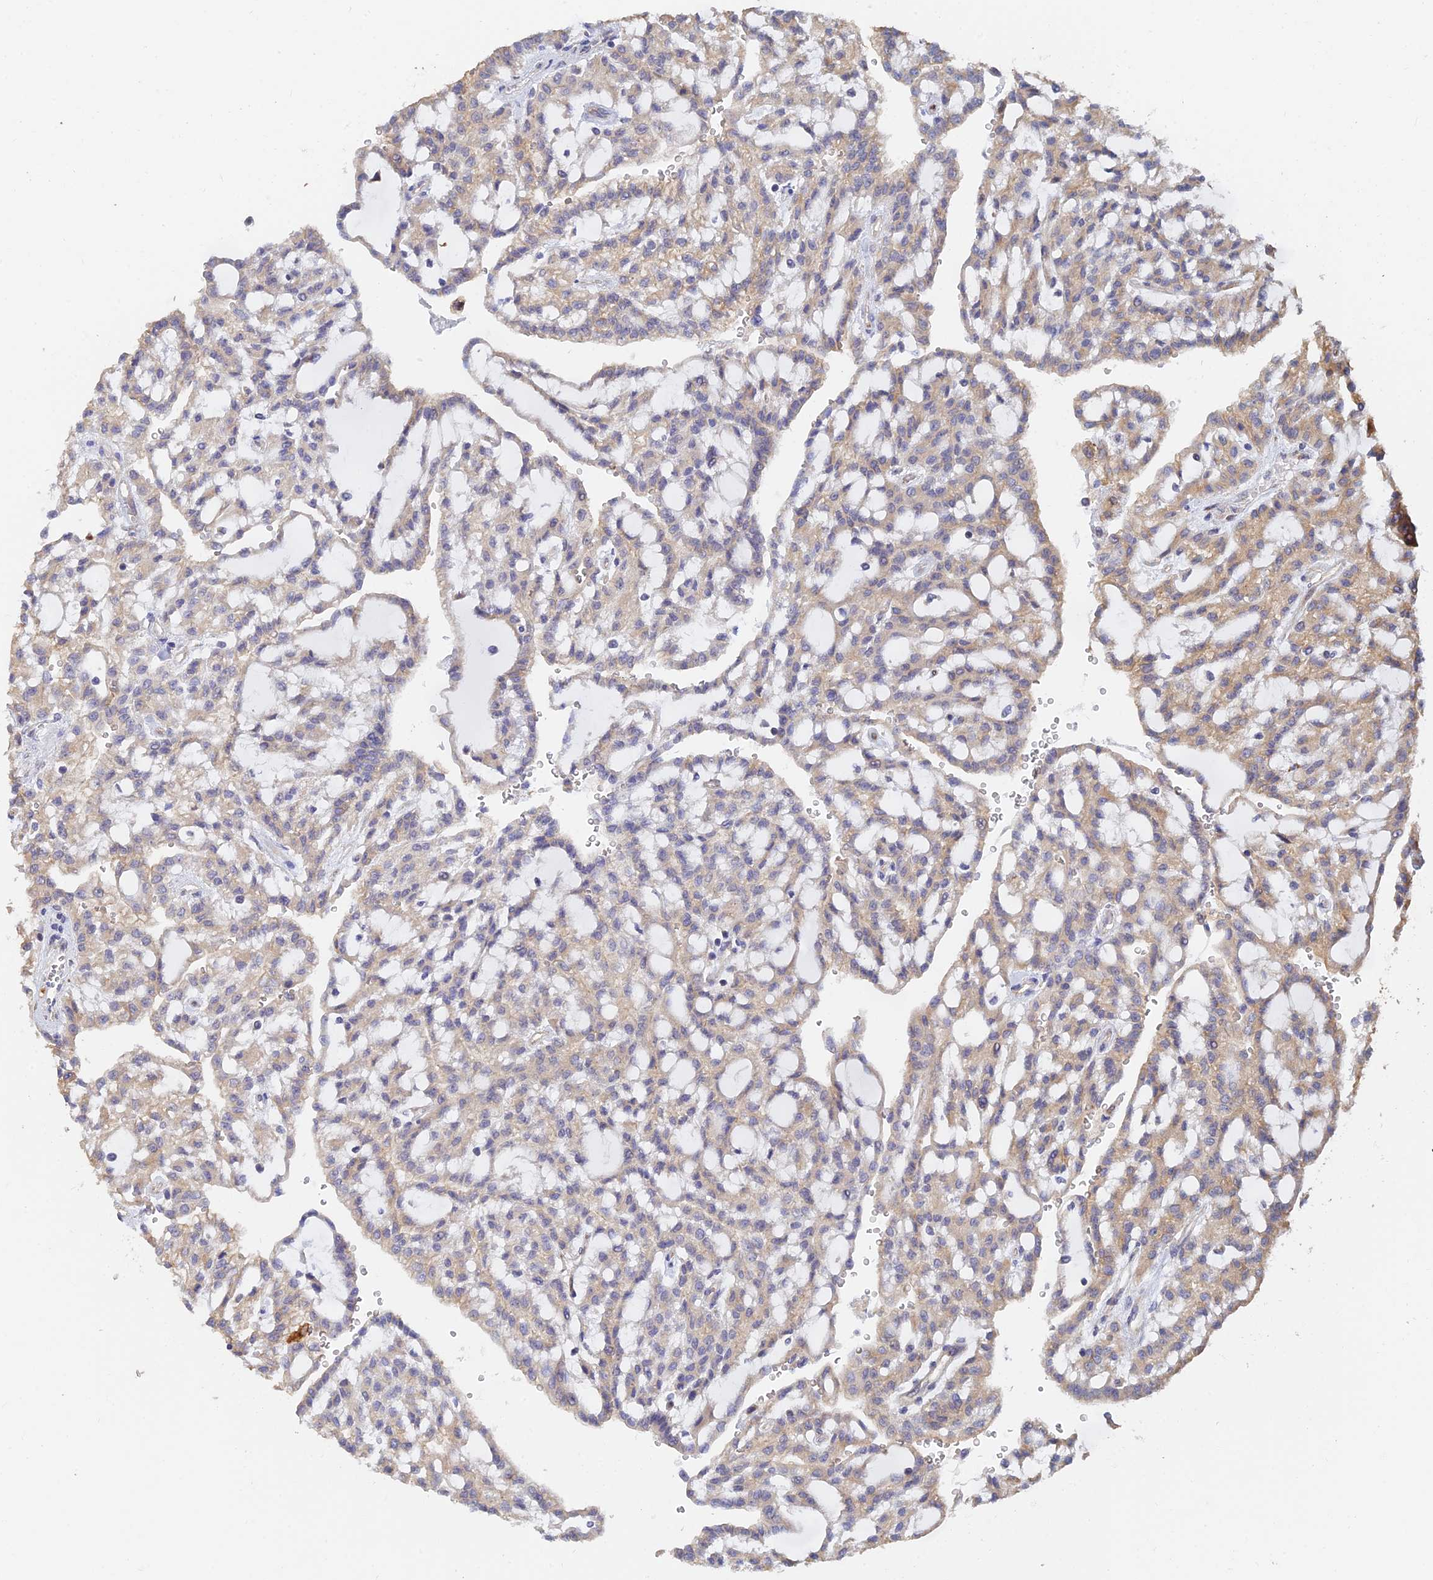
{"staining": {"intensity": "weak", "quantity": "25%-75%", "location": "cytoplasmic/membranous"}, "tissue": "renal cancer", "cell_type": "Tumor cells", "image_type": "cancer", "snomed": [{"axis": "morphology", "description": "Adenocarcinoma, NOS"}, {"axis": "topography", "description": "Kidney"}], "caption": "Approximately 25%-75% of tumor cells in renal cancer demonstrate weak cytoplasmic/membranous protein staining as visualized by brown immunohistochemical staining.", "gene": "WBP11", "patient": {"sex": "male", "age": 63}}